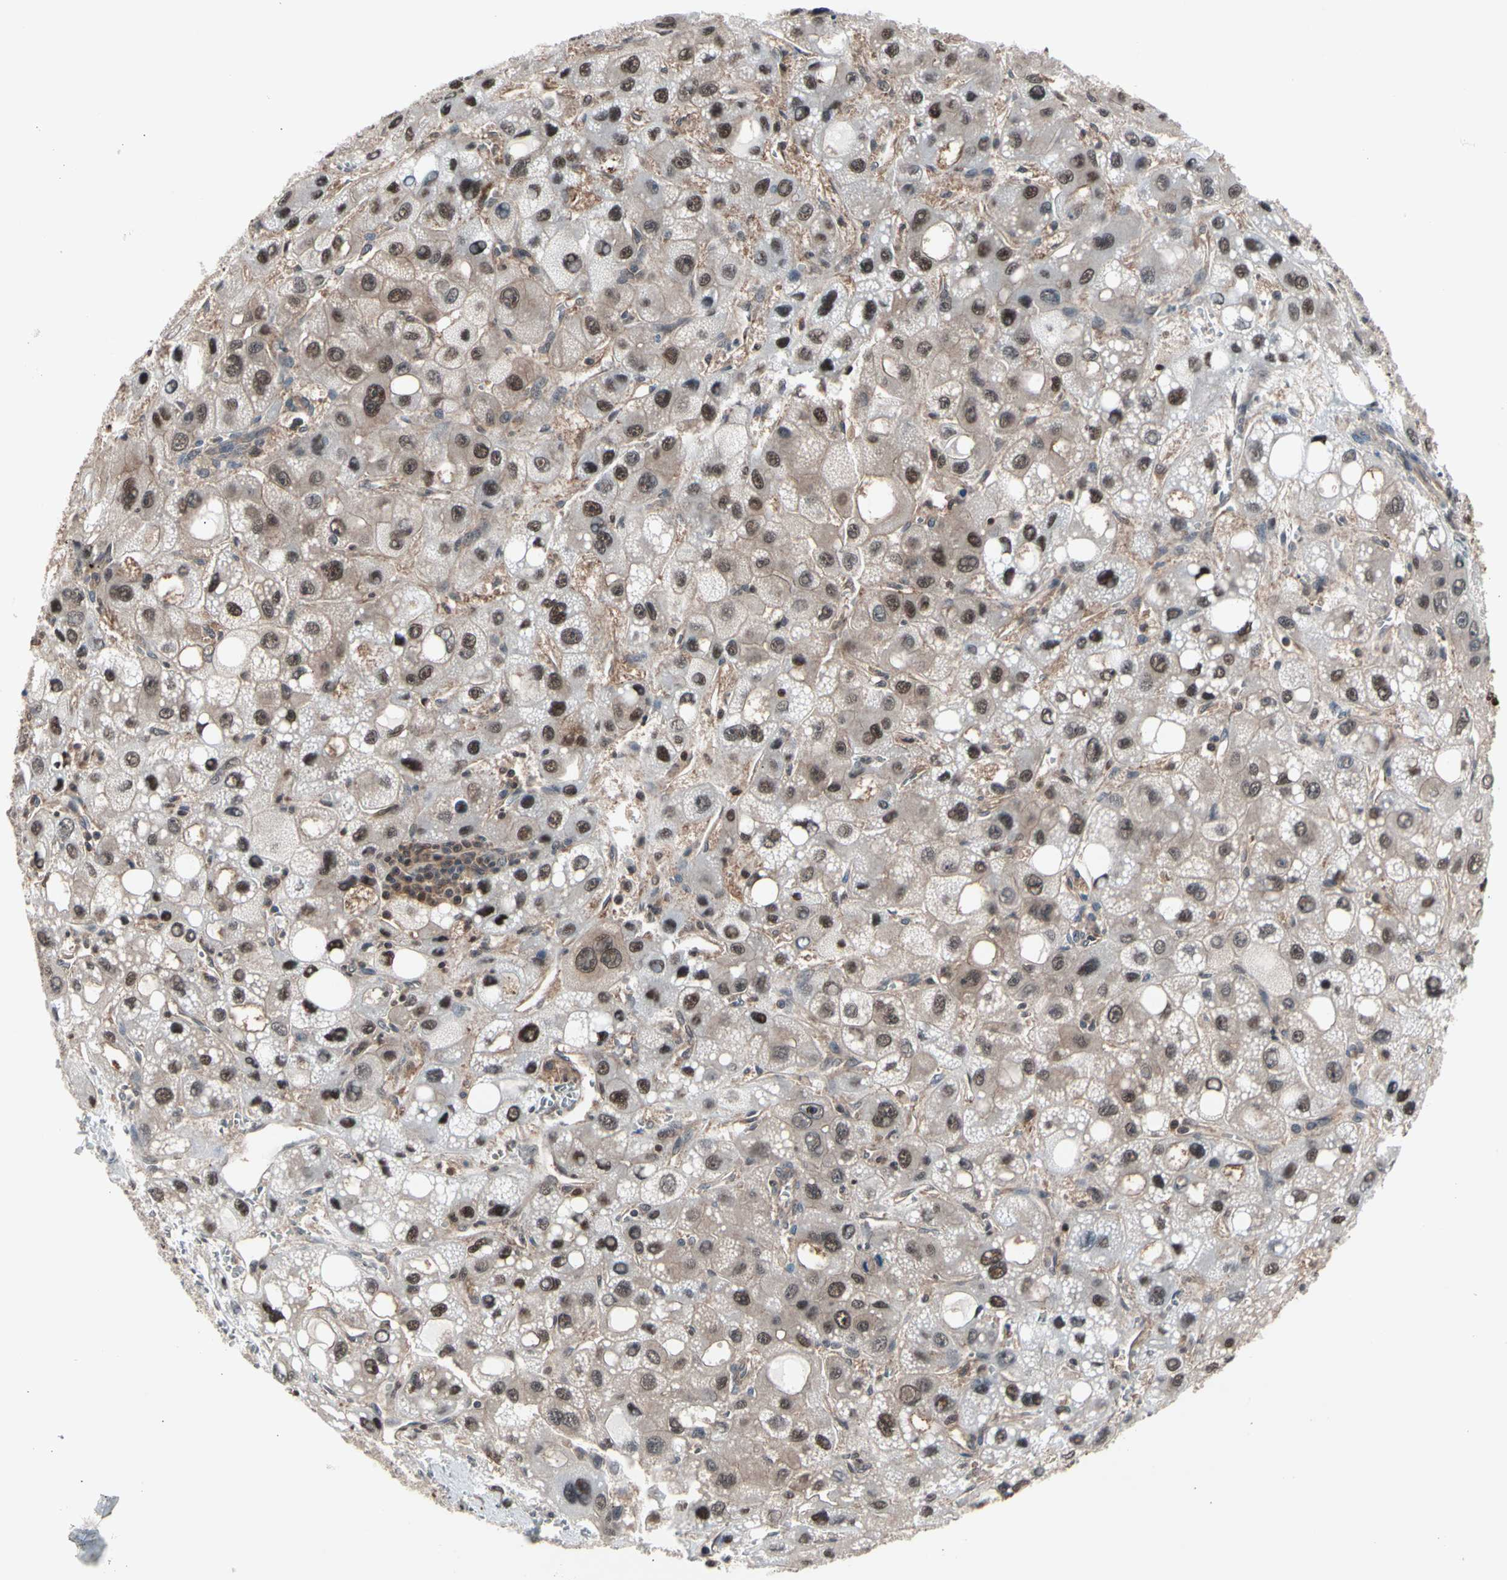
{"staining": {"intensity": "moderate", "quantity": ">75%", "location": "cytoplasmic/membranous,nuclear"}, "tissue": "liver cancer", "cell_type": "Tumor cells", "image_type": "cancer", "snomed": [{"axis": "morphology", "description": "Carcinoma, Hepatocellular, NOS"}, {"axis": "topography", "description": "Liver"}], "caption": "Human liver cancer (hepatocellular carcinoma) stained with a brown dye displays moderate cytoplasmic/membranous and nuclear positive expression in approximately >75% of tumor cells.", "gene": "PSMA2", "patient": {"sex": "male", "age": 55}}